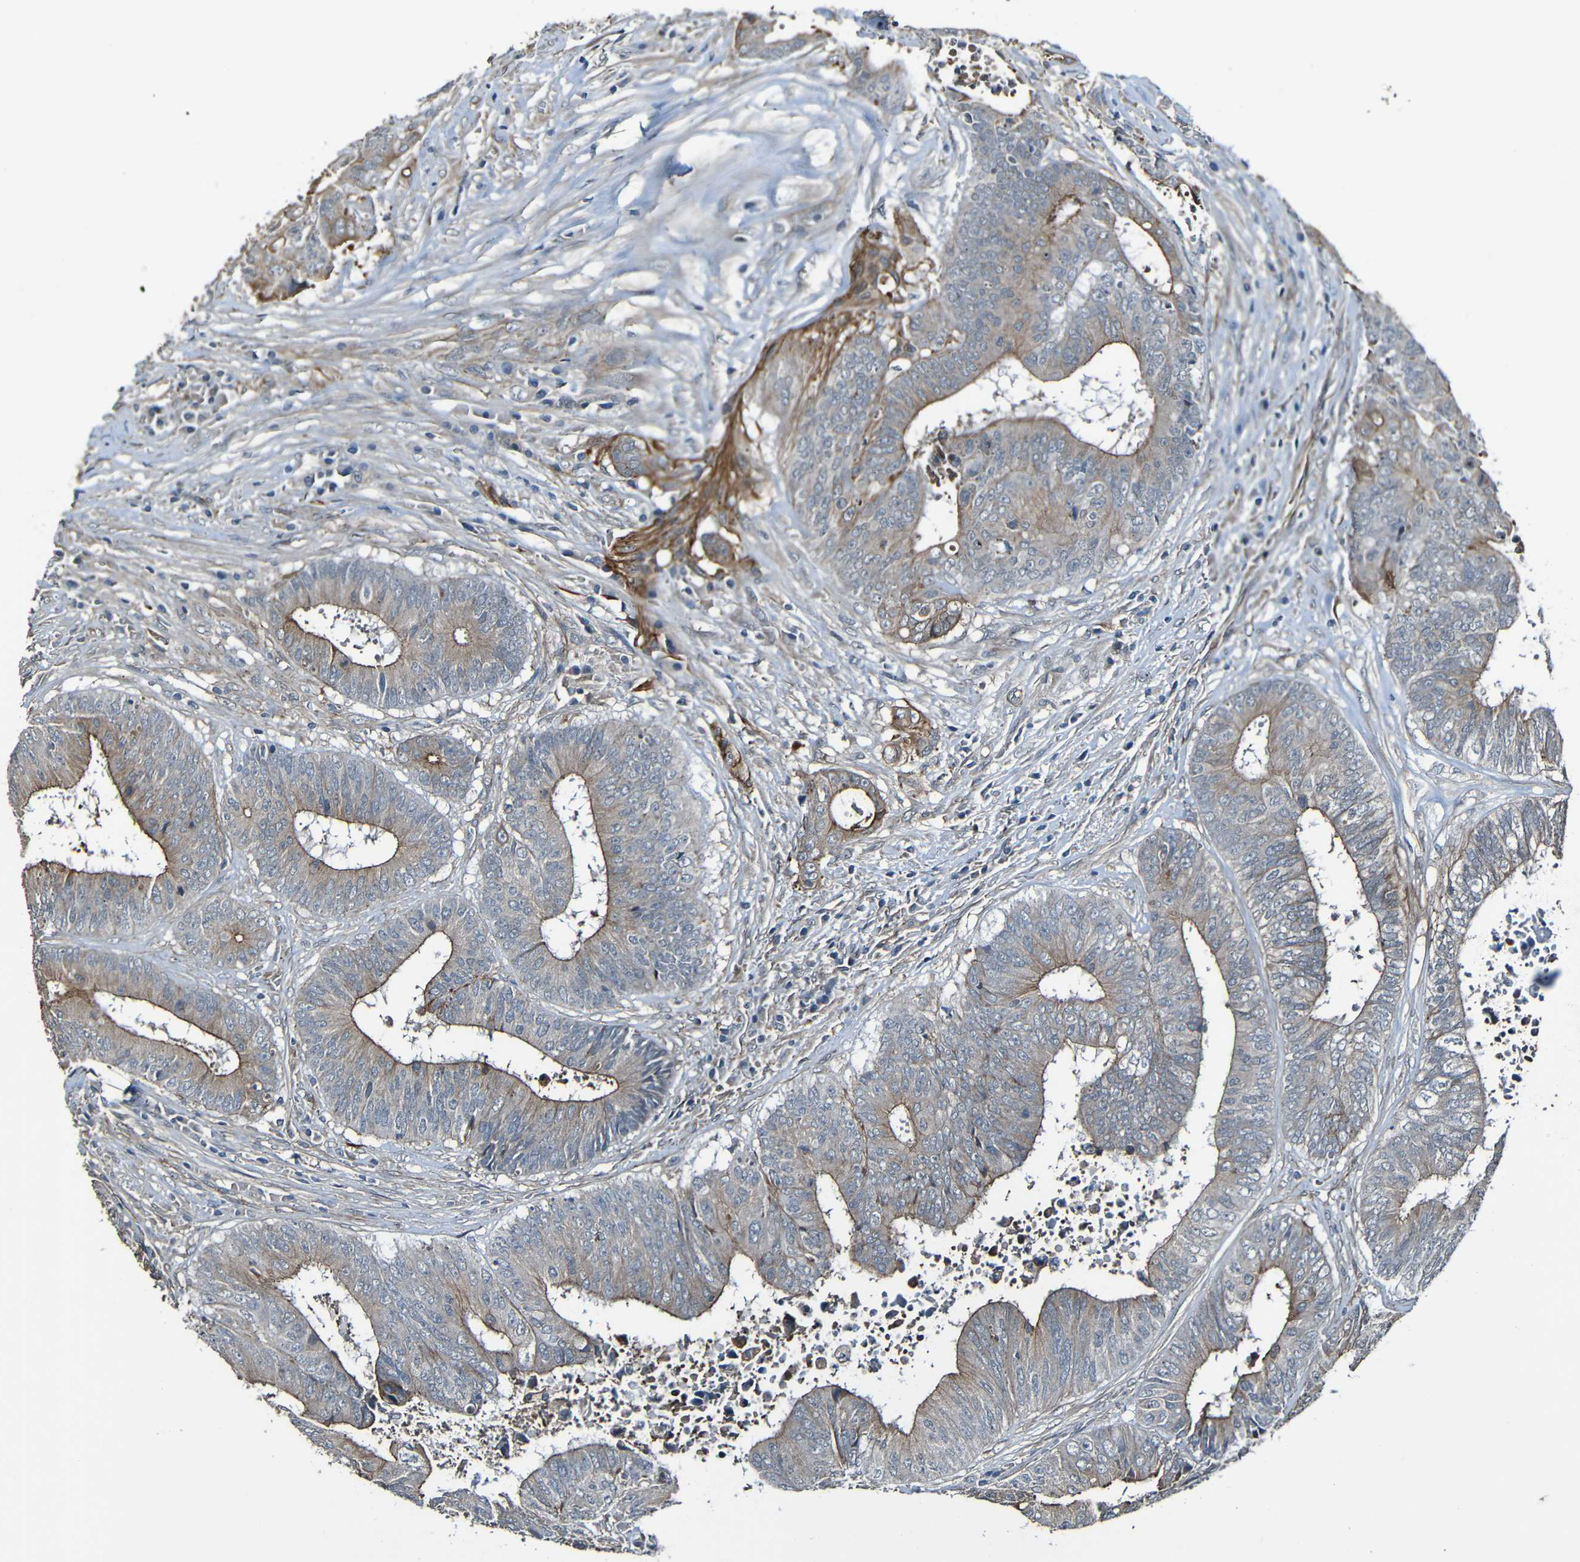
{"staining": {"intensity": "moderate", "quantity": "<25%", "location": "cytoplasmic/membranous"}, "tissue": "colorectal cancer", "cell_type": "Tumor cells", "image_type": "cancer", "snomed": [{"axis": "morphology", "description": "Adenocarcinoma, NOS"}, {"axis": "topography", "description": "Rectum"}], "caption": "Colorectal adenocarcinoma tissue exhibits moderate cytoplasmic/membranous expression in approximately <25% of tumor cells", "gene": "LGR5", "patient": {"sex": "male", "age": 72}}